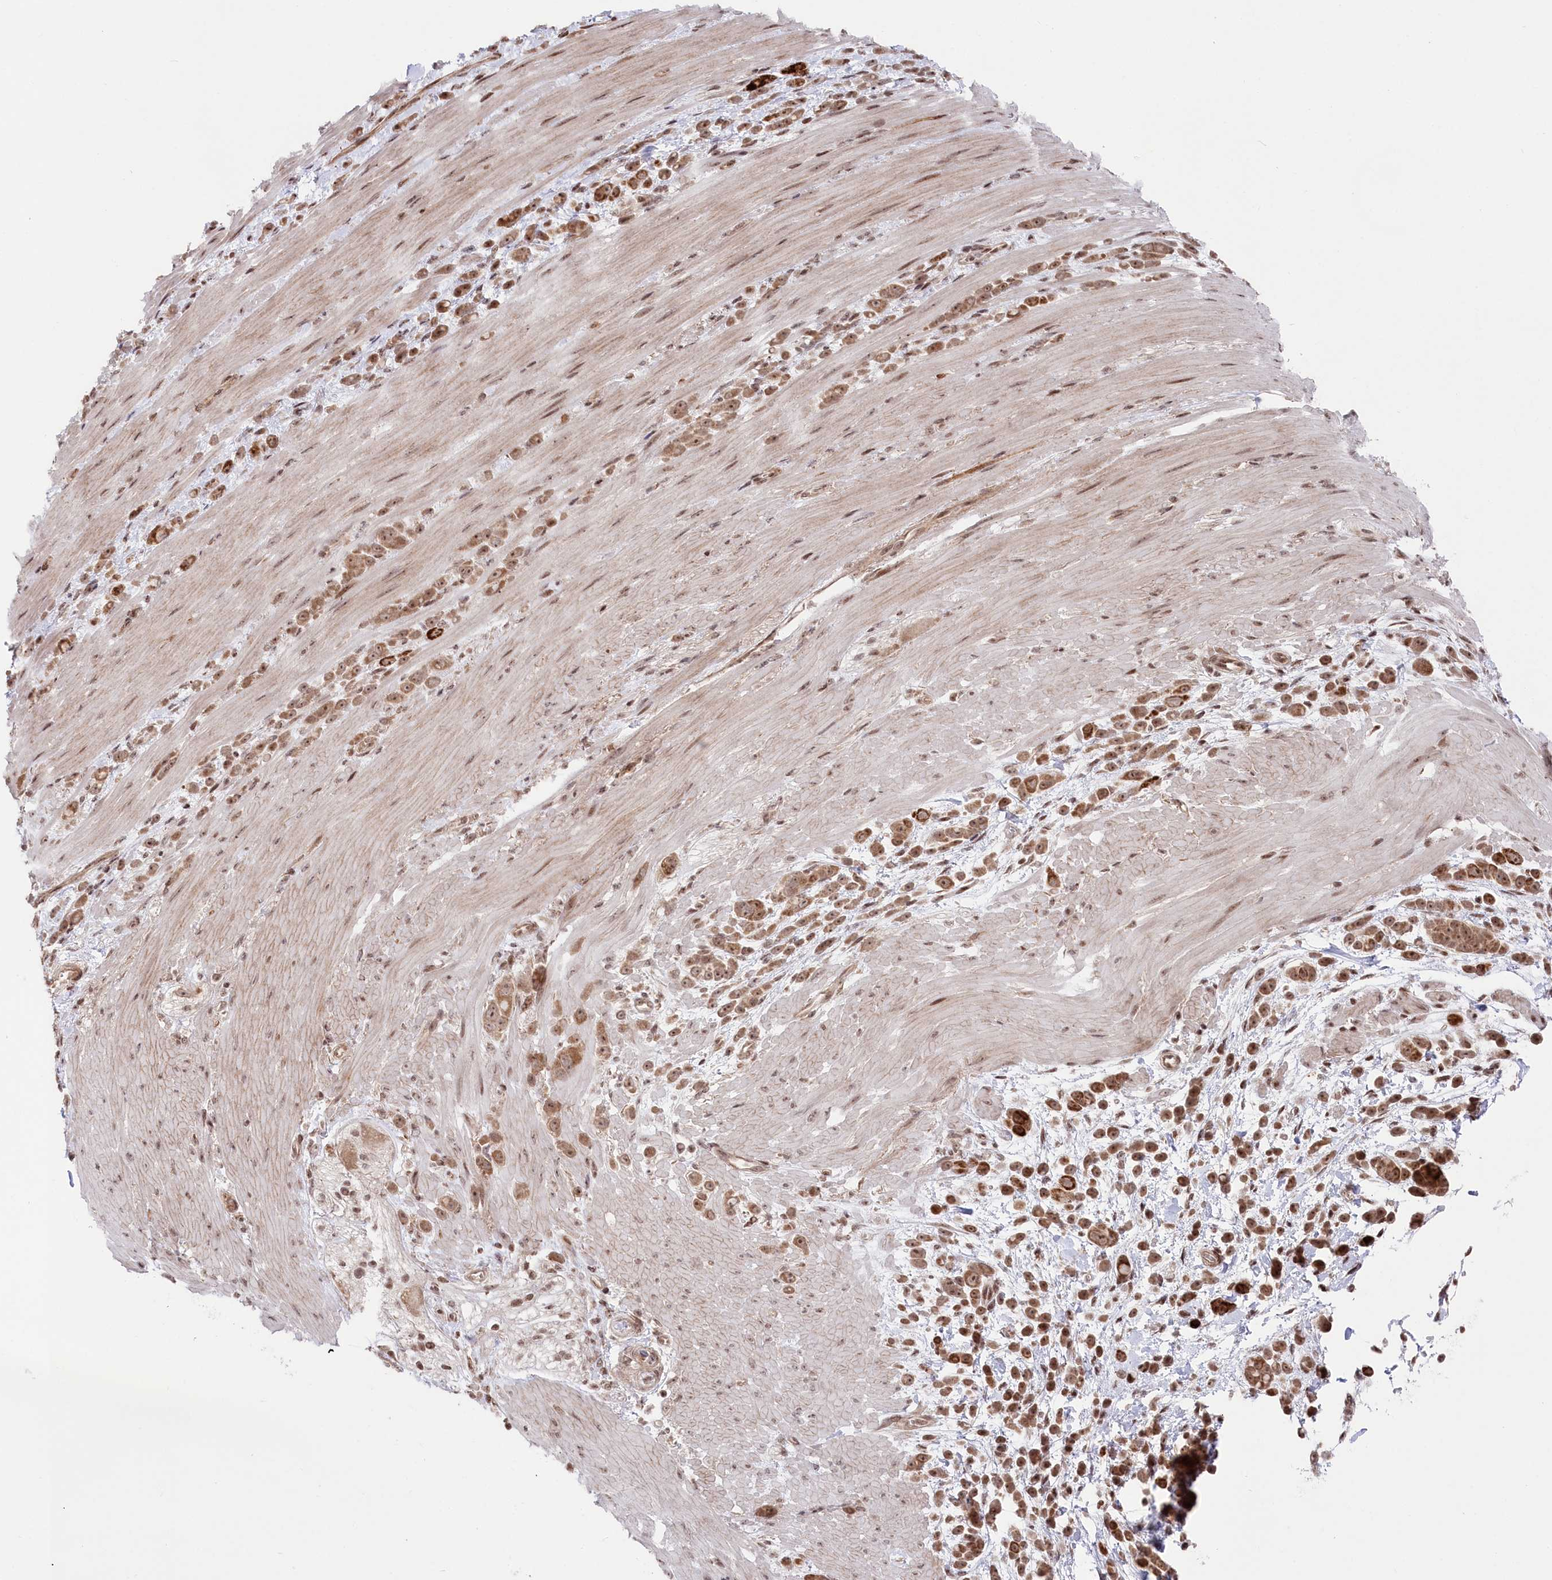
{"staining": {"intensity": "moderate", "quantity": ">75%", "location": "cytoplasmic/membranous,nuclear"}, "tissue": "pancreatic cancer", "cell_type": "Tumor cells", "image_type": "cancer", "snomed": [{"axis": "morphology", "description": "Normal tissue, NOS"}, {"axis": "morphology", "description": "Adenocarcinoma, NOS"}, {"axis": "topography", "description": "Pancreas"}], "caption": "Tumor cells demonstrate moderate cytoplasmic/membranous and nuclear staining in about >75% of cells in pancreatic adenocarcinoma.", "gene": "CGGBP1", "patient": {"sex": "female", "age": 64}}